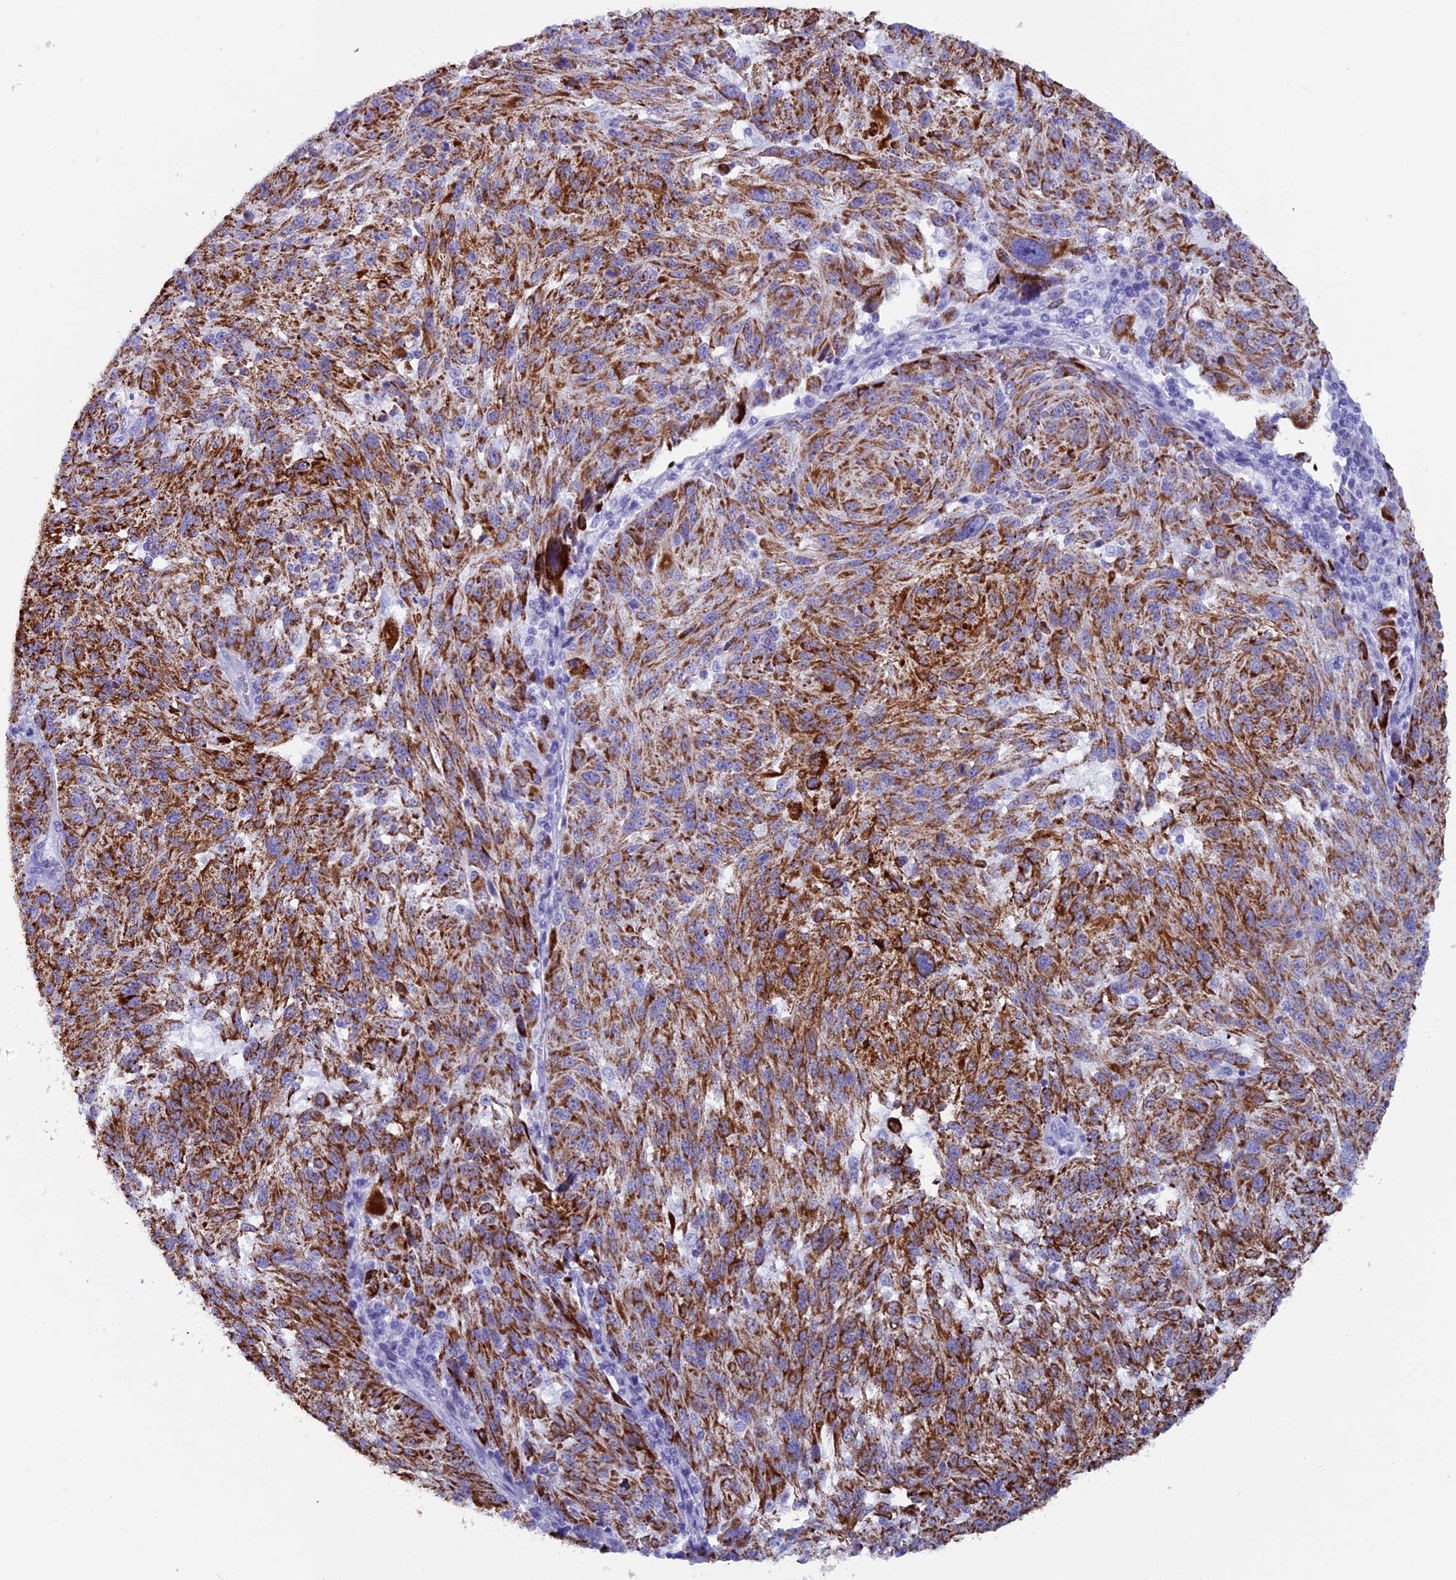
{"staining": {"intensity": "strong", "quantity": ">75%", "location": "cytoplasmic/membranous"}, "tissue": "melanoma", "cell_type": "Tumor cells", "image_type": "cancer", "snomed": [{"axis": "morphology", "description": "Malignant melanoma, NOS"}, {"axis": "topography", "description": "Skin"}], "caption": "Malignant melanoma stained with immunohistochemistry exhibits strong cytoplasmic/membranous positivity in approximately >75% of tumor cells.", "gene": "ZNF563", "patient": {"sex": "male", "age": 53}}